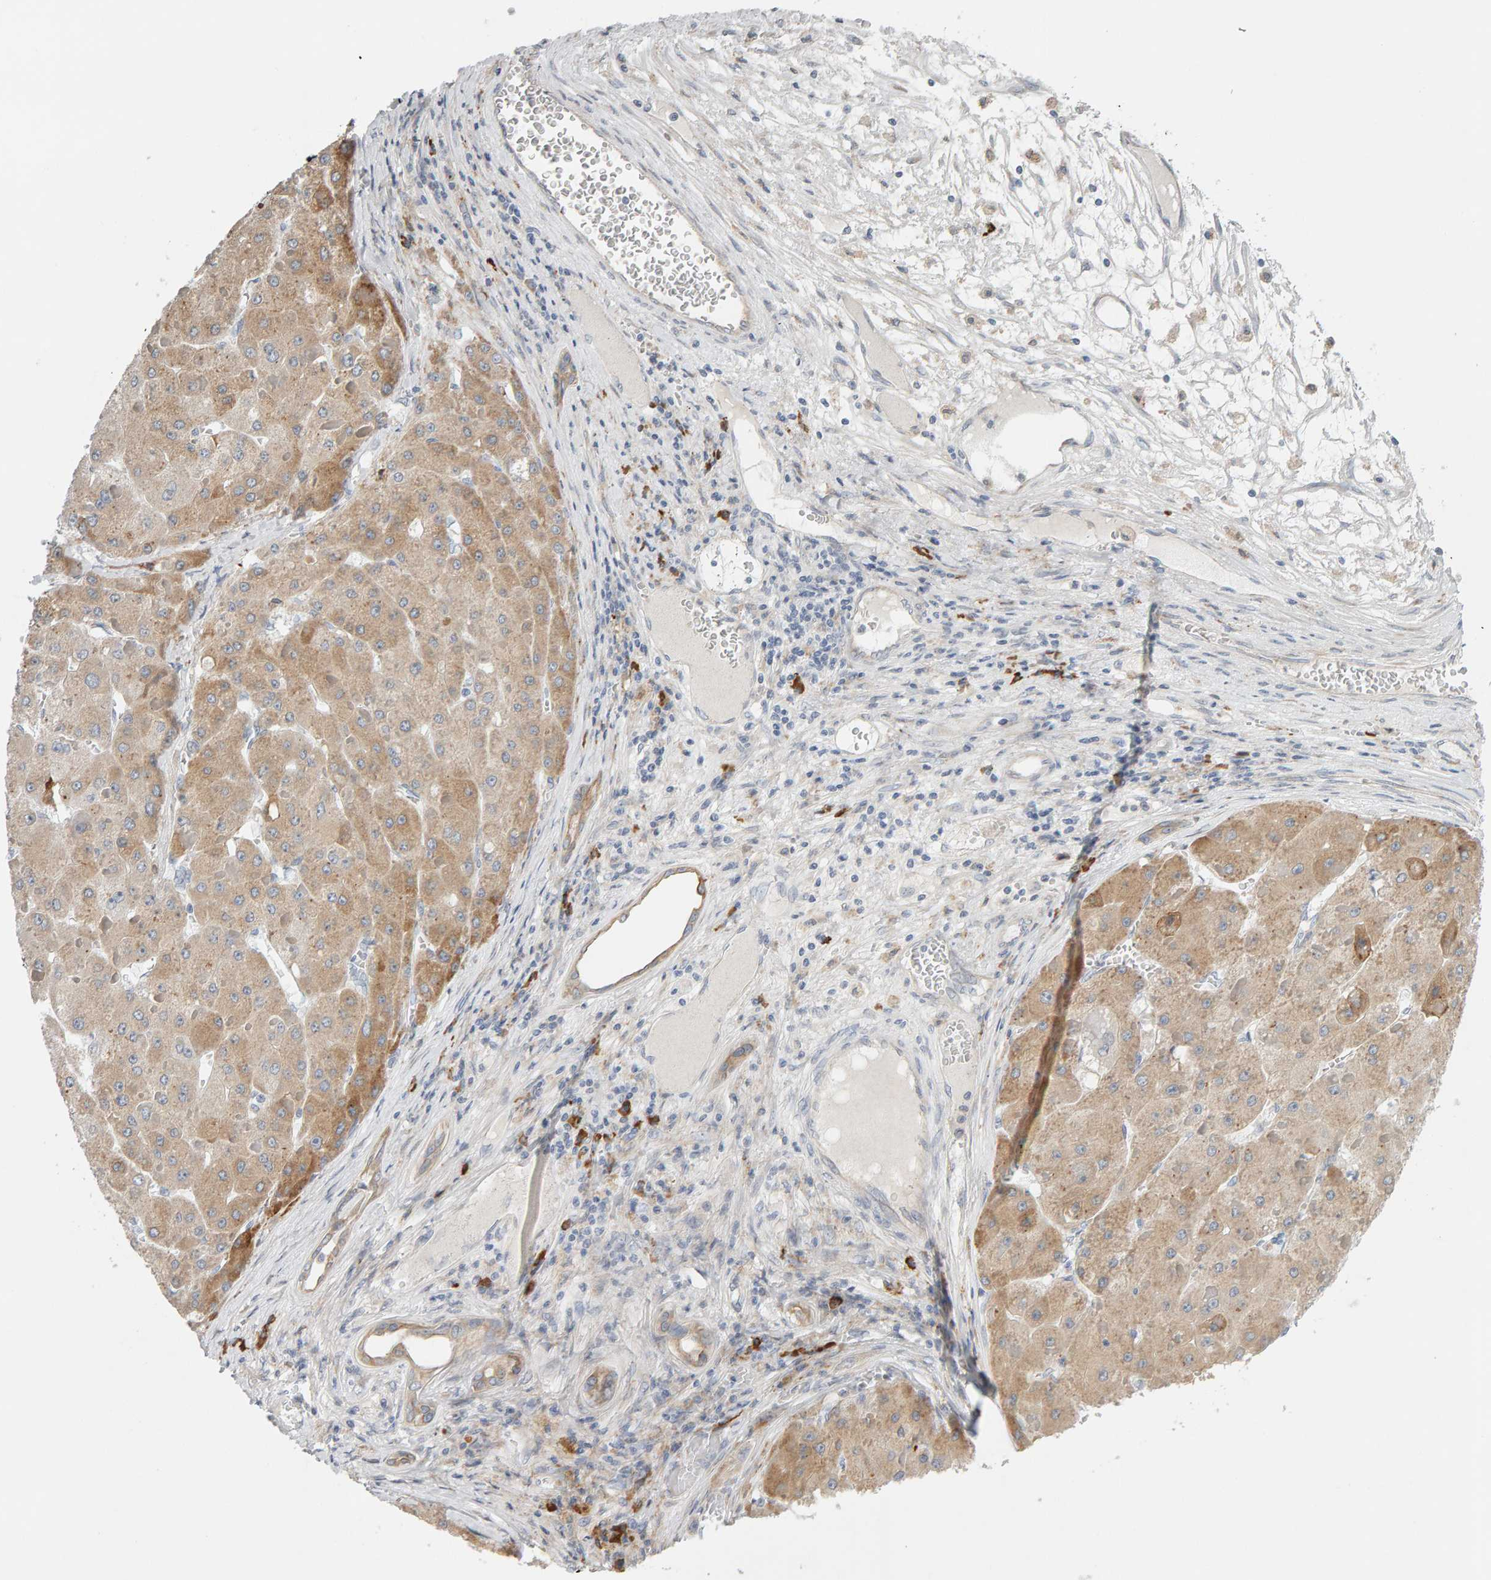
{"staining": {"intensity": "moderate", "quantity": ">75%", "location": "cytoplasmic/membranous"}, "tissue": "liver cancer", "cell_type": "Tumor cells", "image_type": "cancer", "snomed": [{"axis": "morphology", "description": "Carcinoma, Hepatocellular, NOS"}, {"axis": "topography", "description": "Liver"}], "caption": "IHC of liver cancer (hepatocellular carcinoma) shows medium levels of moderate cytoplasmic/membranous positivity in about >75% of tumor cells.", "gene": "ENGASE", "patient": {"sex": "female", "age": 73}}